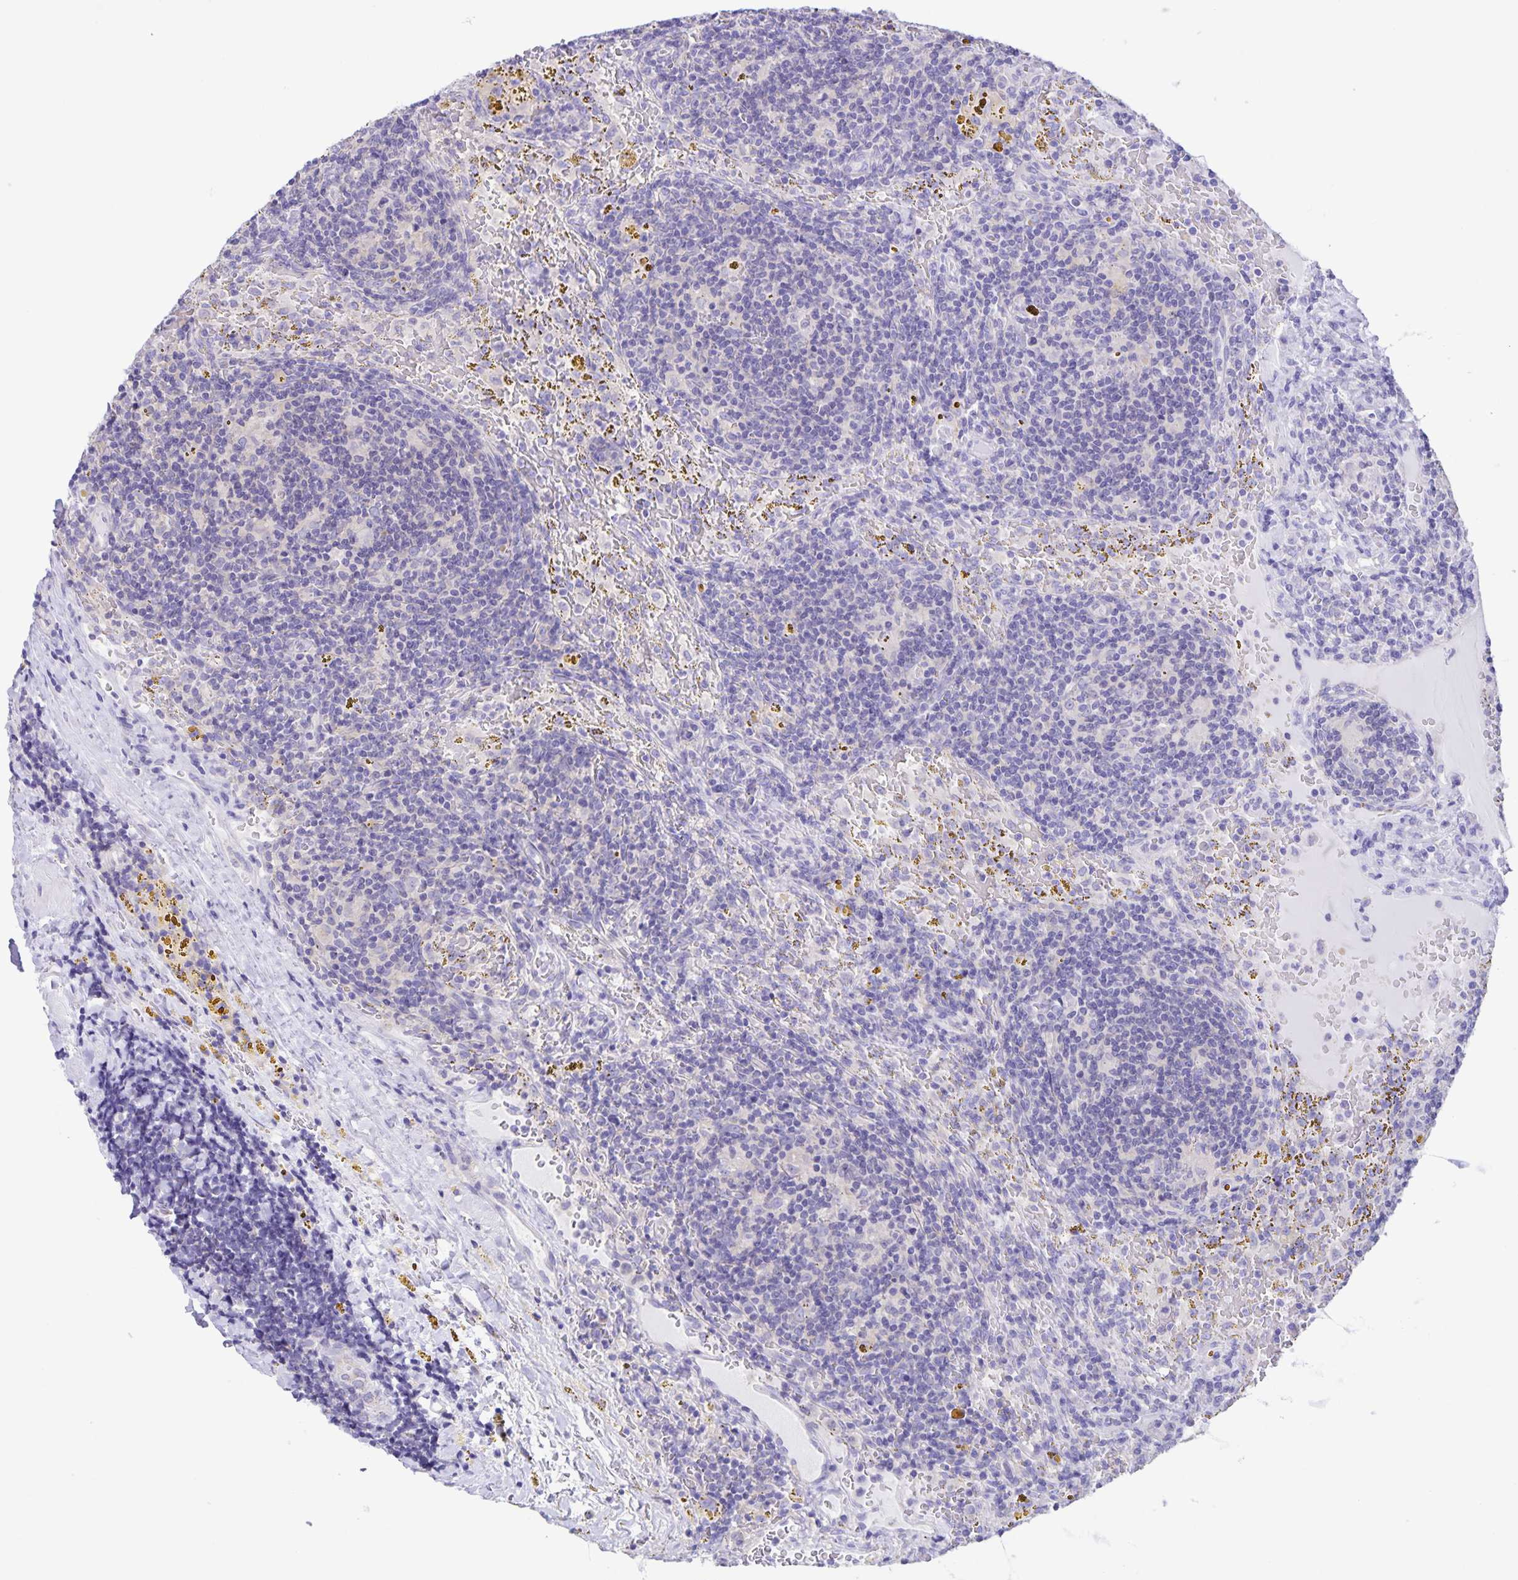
{"staining": {"intensity": "negative", "quantity": "none", "location": "none"}, "tissue": "lymphoma", "cell_type": "Tumor cells", "image_type": "cancer", "snomed": [{"axis": "morphology", "description": "Malignant lymphoma, non-Hodgkin's type, Low grade"}, {"axis": "topography", "description": "Spleen"}], "caption": "High magnification brightfield microscopy of low-grade malignant lymphoma, non-Hodgkin's type stained with DAB (brown) and counterstained with hematoxylin (blue): tumor cells show no significant expression.", "gene": "CAPSL", "patient": {"sex": "female", "age": 70}}